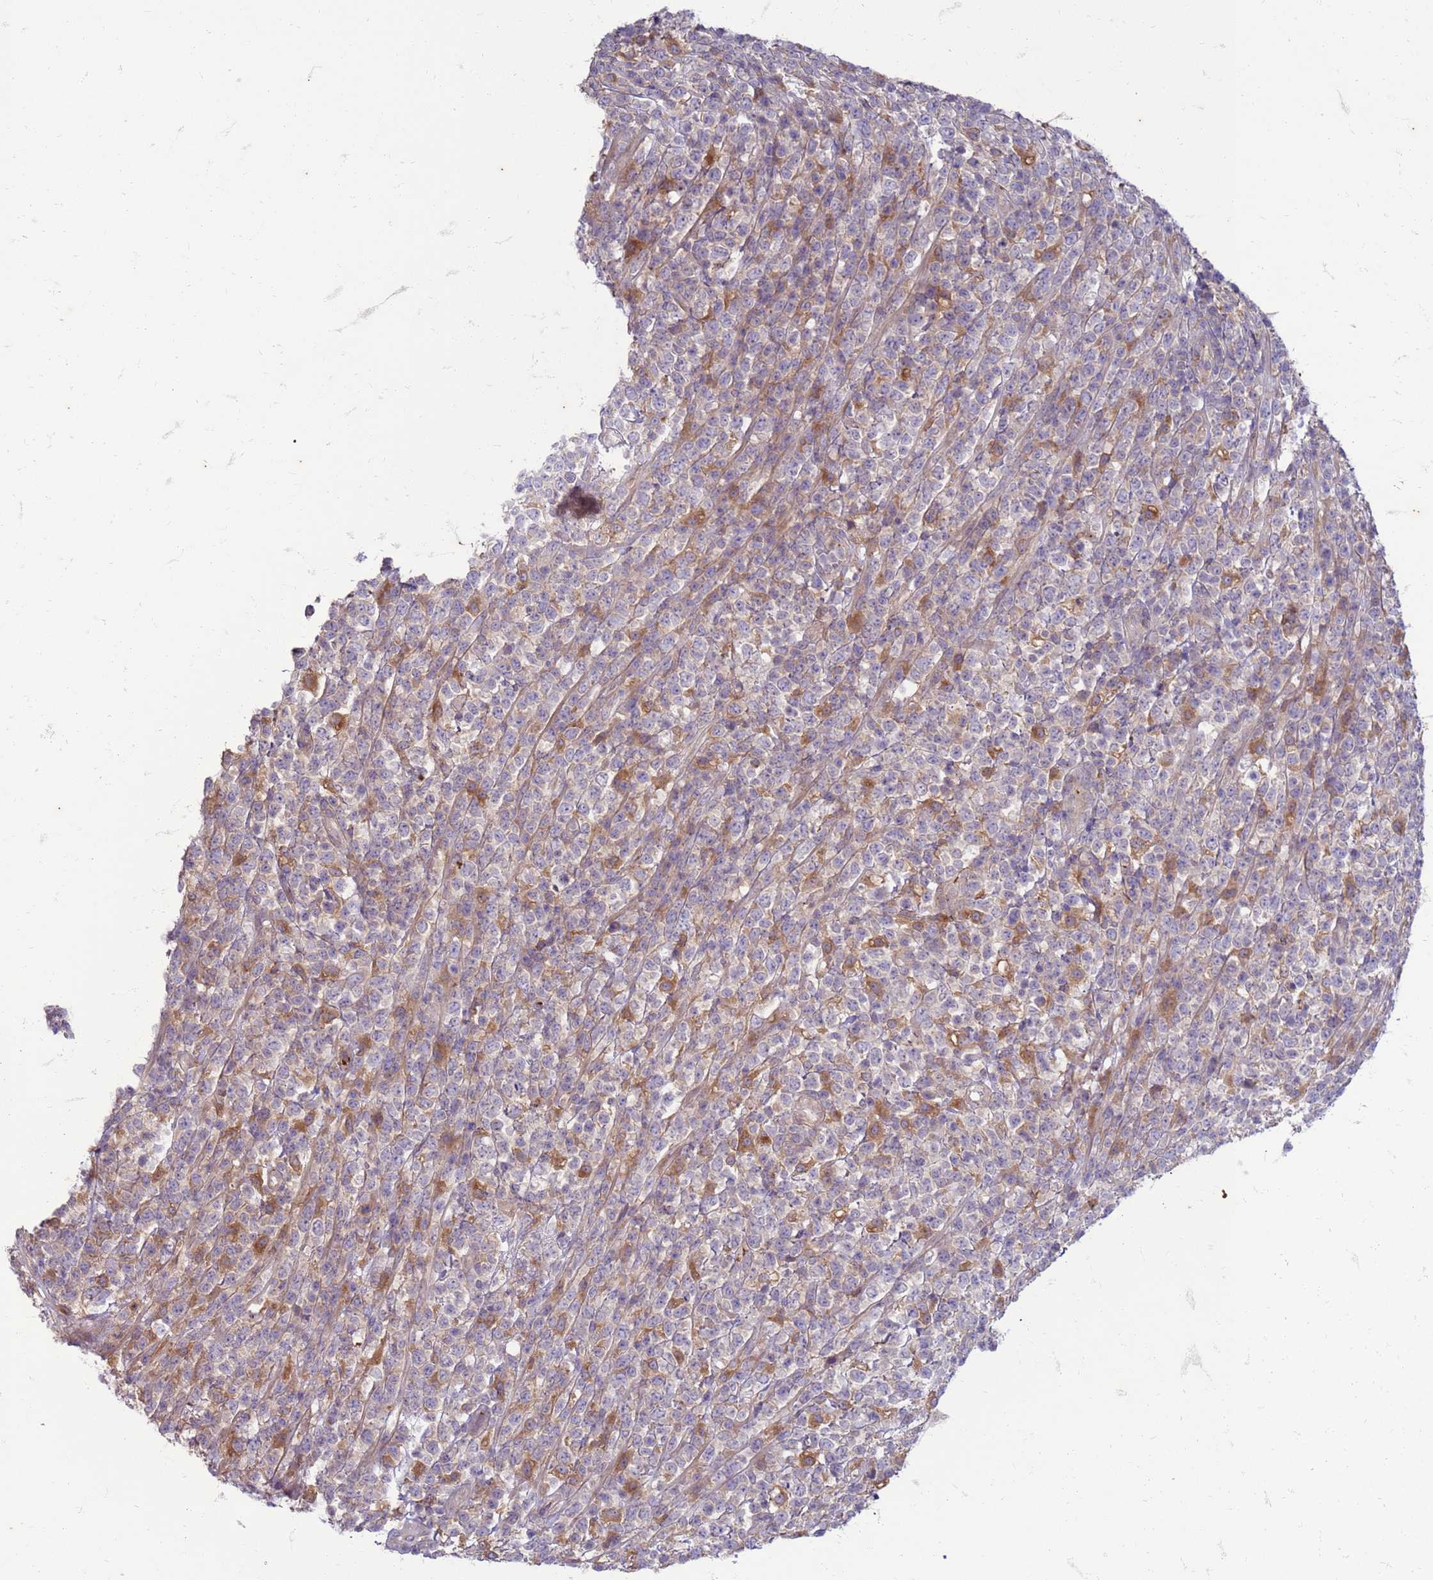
{"staining": {"intensity": "moderate", "quantity": "<25%", "location": "cytoplasmic/membranous"}, "tissue": "lymphoma", "cell_type": "Tumor cells", "image_type": "cancer", "snomed": [{"axis": "morphology", "description": "Malignant lymphoma, non-Hodgkin's type, High grade"}, {"axis": "topography", "description": "Colon"}], "caption": "Protein analysis of high-grade malignant lymphoma, non-Hodgkin's type tissue displays moderate cytoplasmic/membranous positivity in about <25% of tumor cells.", "gene": "SLC15A3", "patient": {"sex": "female", "age": 53}}